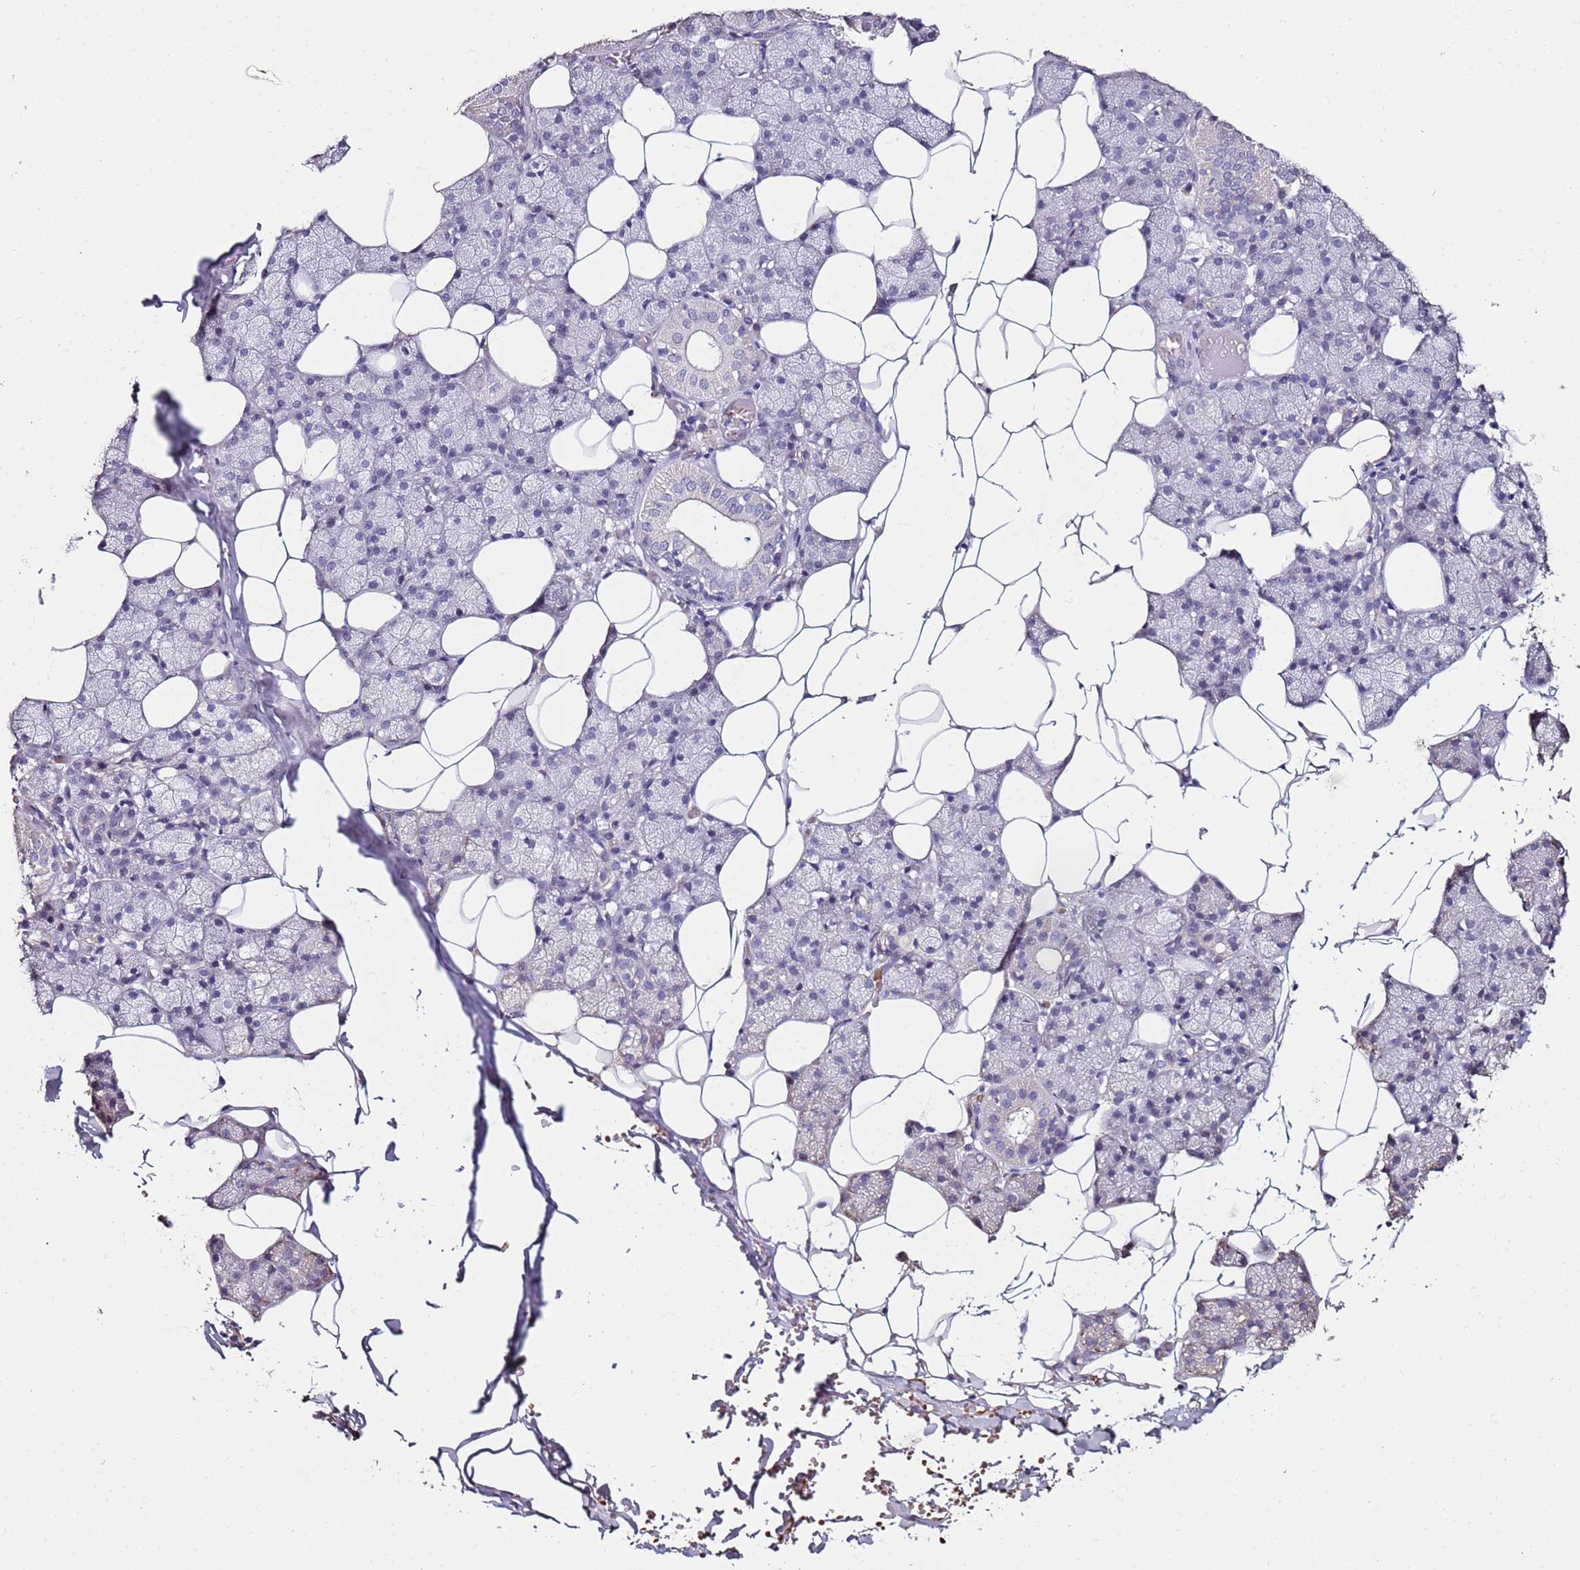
{"staining": {"intensity": "negative", "quantity": "none", "location": "none"}, "tissue": "salivary gland", "cell_type": "Glandular cells", "image_type": "normal", "snomed": [{"axis": "morphology", "description": "Normal tissue, NOS"}, {"axis": "topography", "description": "Salivary gland"}], "caption": "High power microscopy image of an immunohistochemistry (IHC) micrograph of benign salivary gland, revealing no significant positivity in glandular cells.", "gene": "C3orf80", "patient": {"sex": "female", "age": 33}}